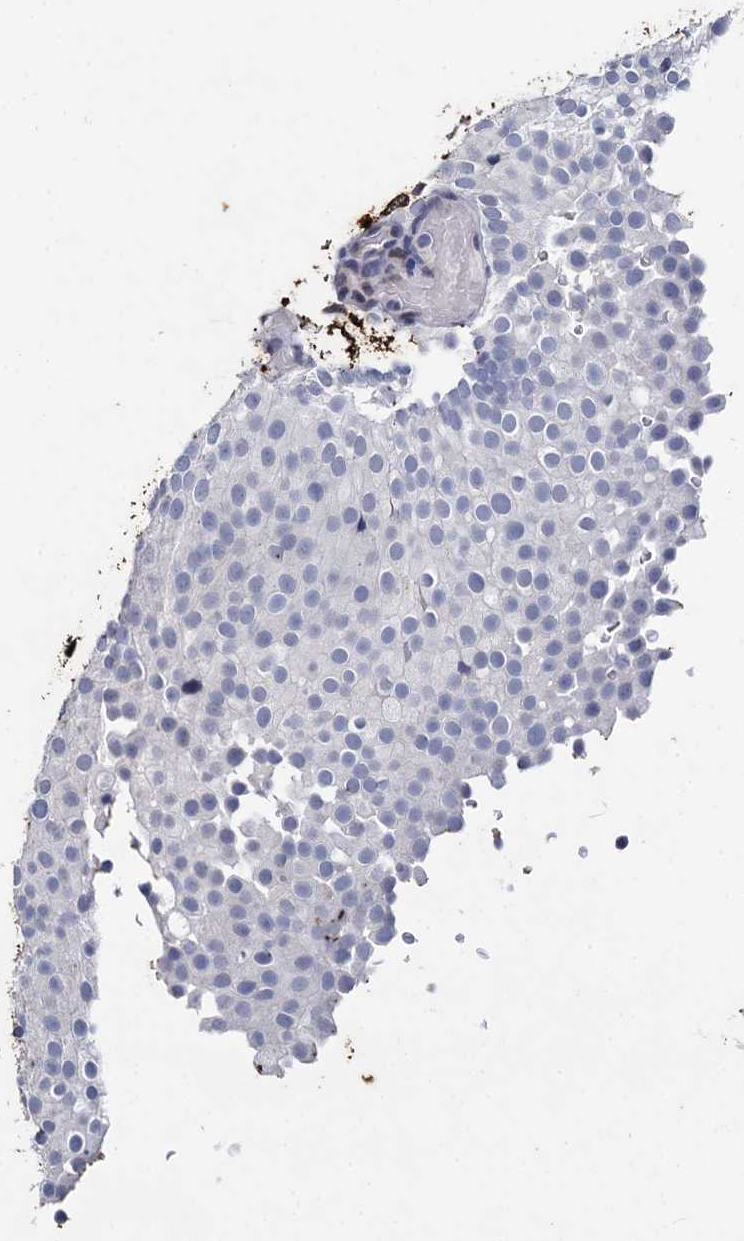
{"staining": {"intensity": "weak", "quantity": "<25%", "location": "nuclear"}, "tissue": "urothelial cancer", "cell_type": "Tumor cells", "image_type": "cancer", "snomed": [{"axis": "morphology", "description": "Urothelial carcinoma, Low grade"}, {"axis": "topography", "description": "Urinary bladder"}], "caption": "Tumor cells show no significant positivity in low-grade urothelial carcinoma.", "gene": "MAGEA4", "patient": {"sex": "male", "age": 78}}